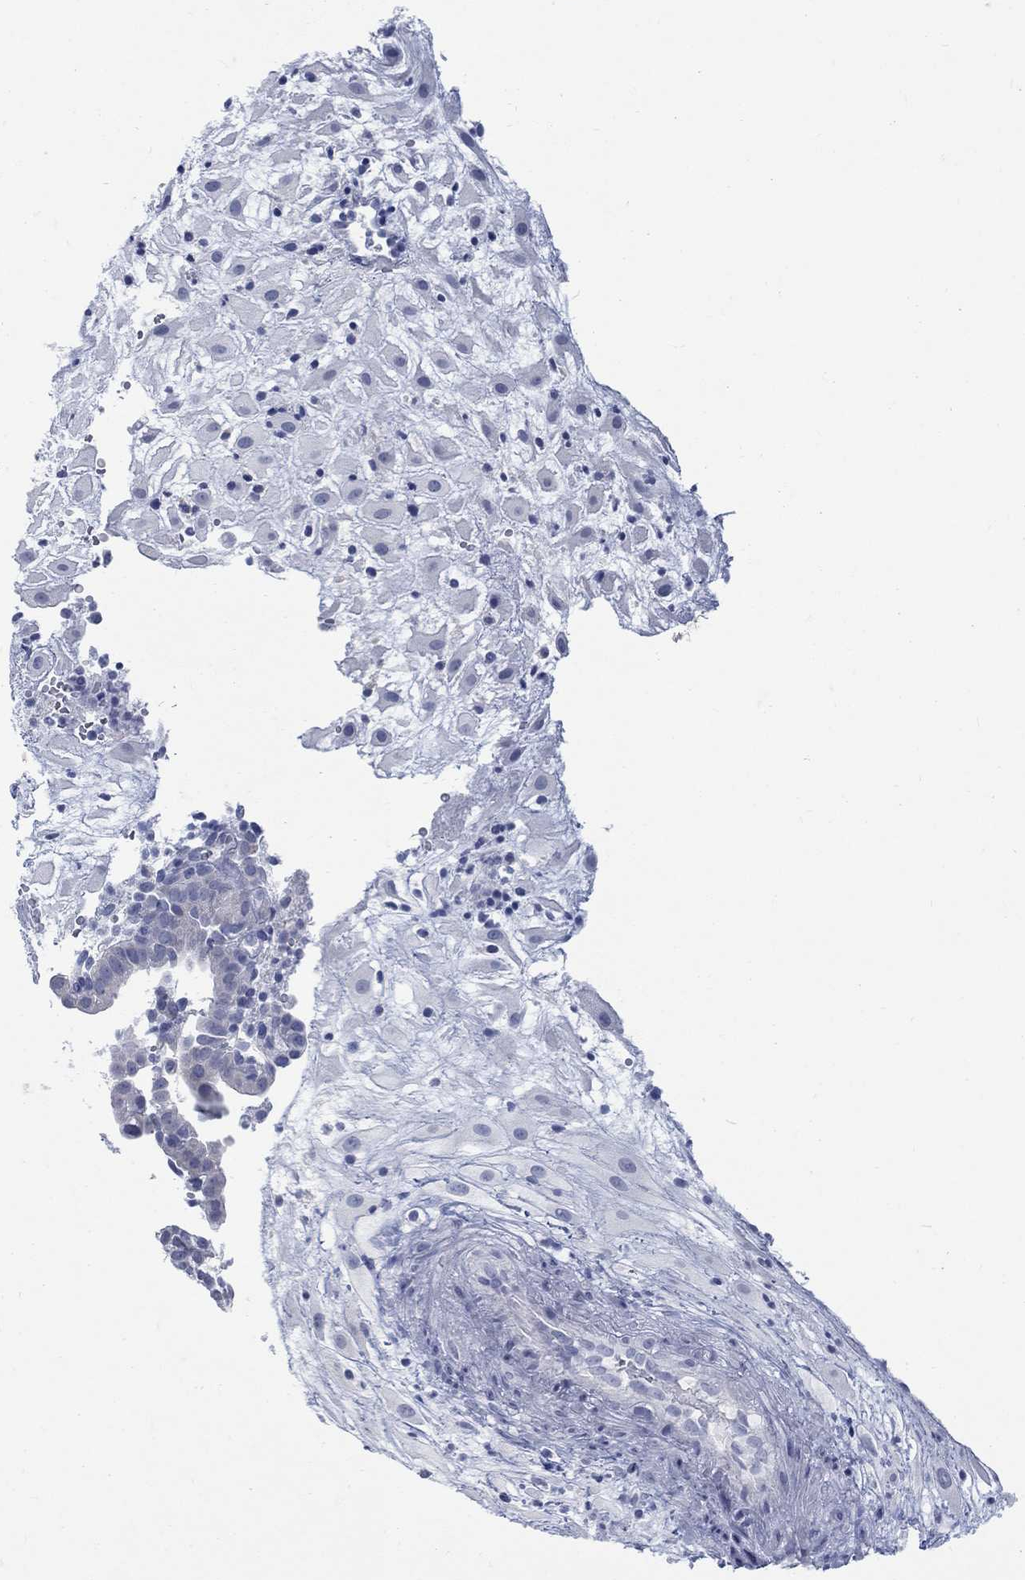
{"staining": {"intensity": "negative", "quantity": "none", "location": "none"}, "tissue": "placenta", "cell_type": "Decidual cells", "image_type": "normal", "snomed": [{"axis": "morphology", "description": "Normal tissue, NOS"}, {"axis": "topography", "description": "Placenta"}], "caption": "This image is of normal placenta stained with immunohistochemistry to label a protein in brown with the nuclei are counter-stained blue. There is no positivity in decidual cells. Brightfield microscopy of immunohistochemistry stained with DAB (brown) and hematoxylin (blue), captured at high magnification.", "gene": "RFTN2", "patient": {"sex": "female", "age": 24}}